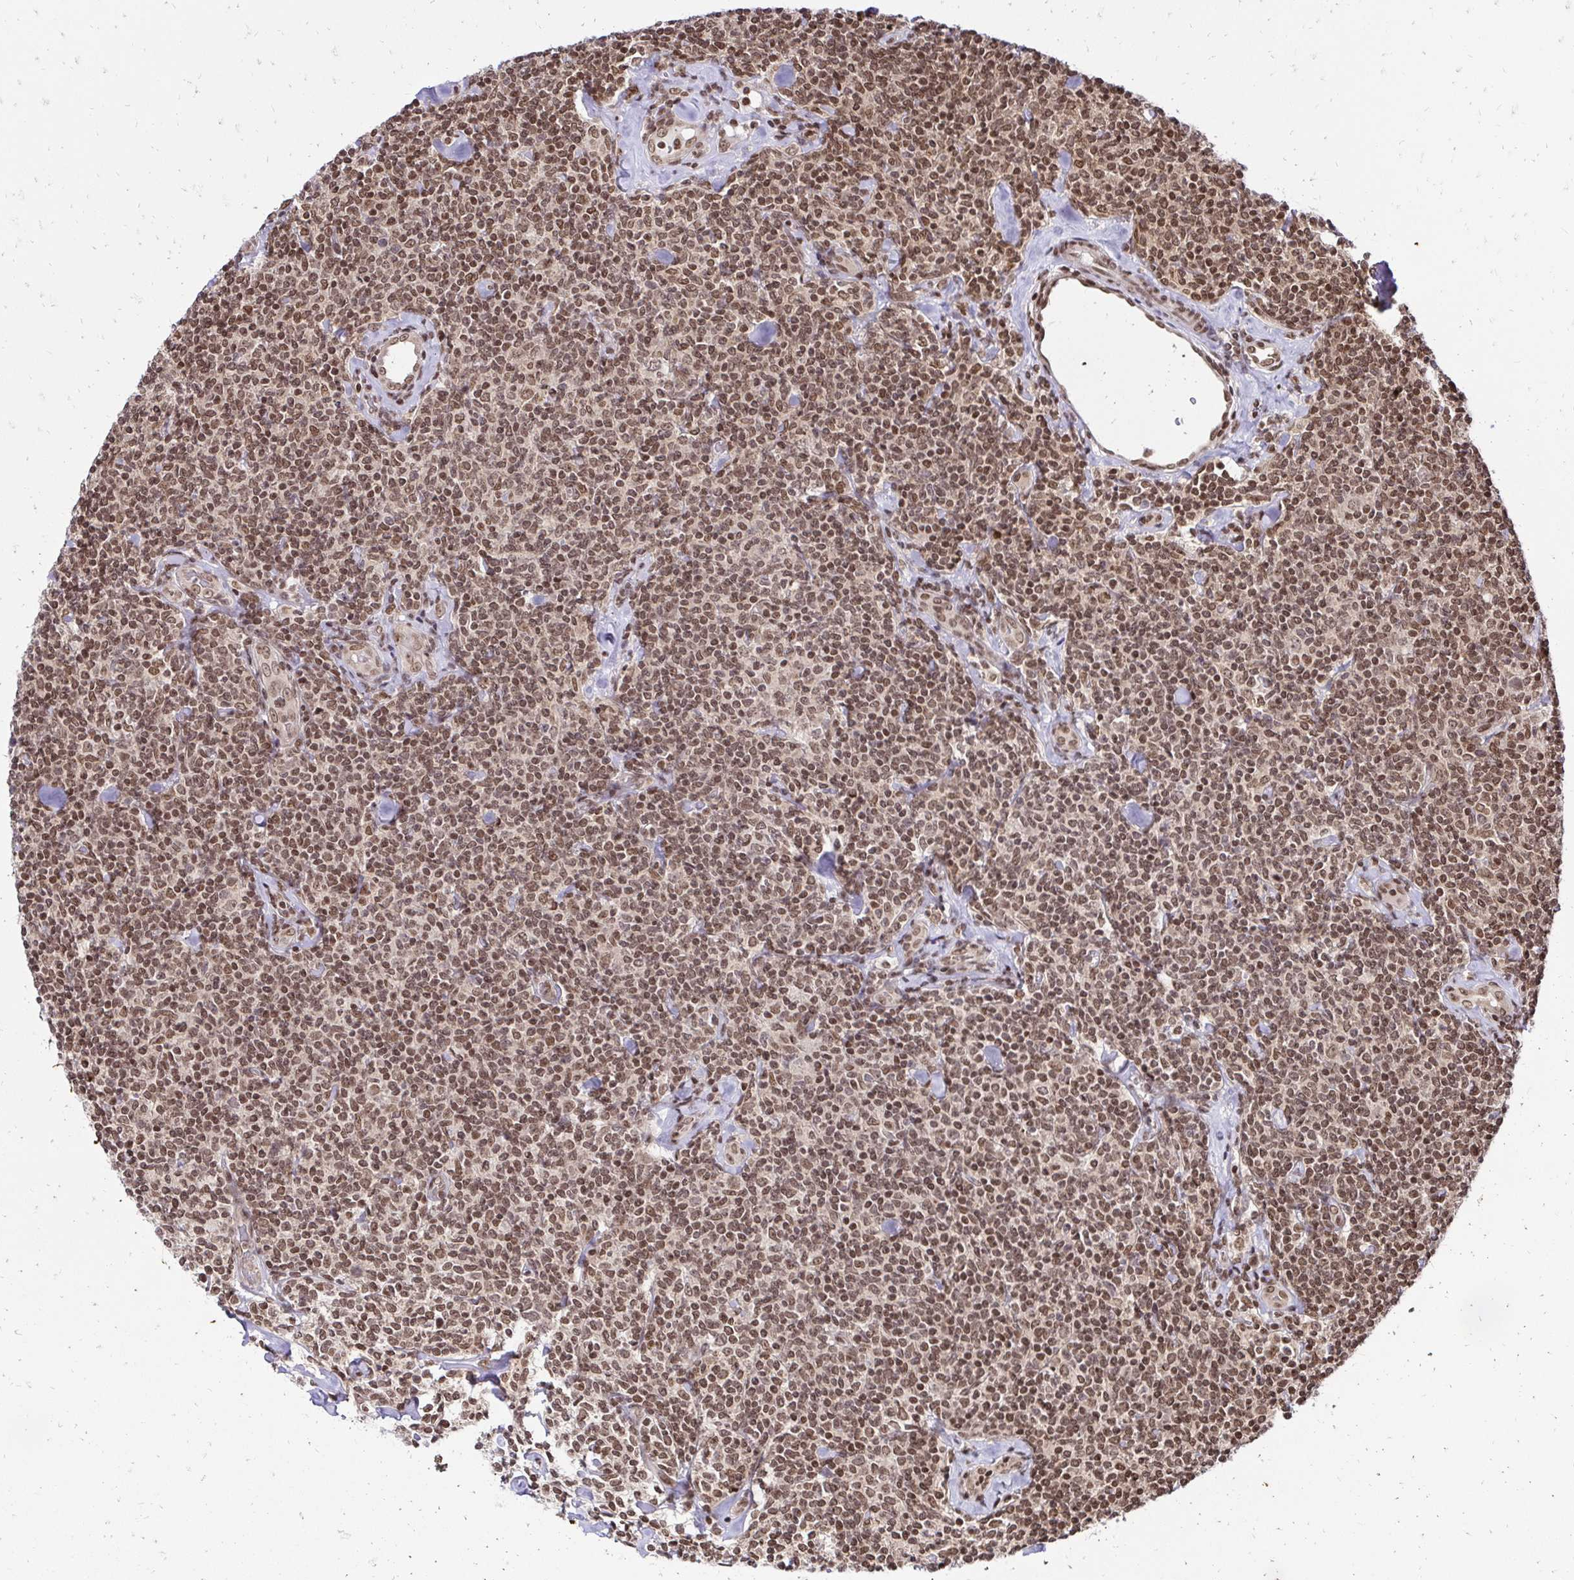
{"staining": {"intensity": "moderate", "quantity": ">75%", "location": "nuclear"}, "tissue": "lymphoma", "cell_type": "Tumor cells", "image_type": "cancer", "snomed": [{"axis": "morphology", "description": "Malignant lymphoma, non-Hodgkin's type, Low grade"}, {"axis": "topography", "description": "Lymph node"}], "caption": "Malignant lymphoma, non-Hodgkin's type (low-grade) stained with a brown dye exhibits moderate nuclear positive staining in about >75% of tumor cells.", "gene": "GLYR1", "patient": {"sex": "female", "age": 56}}